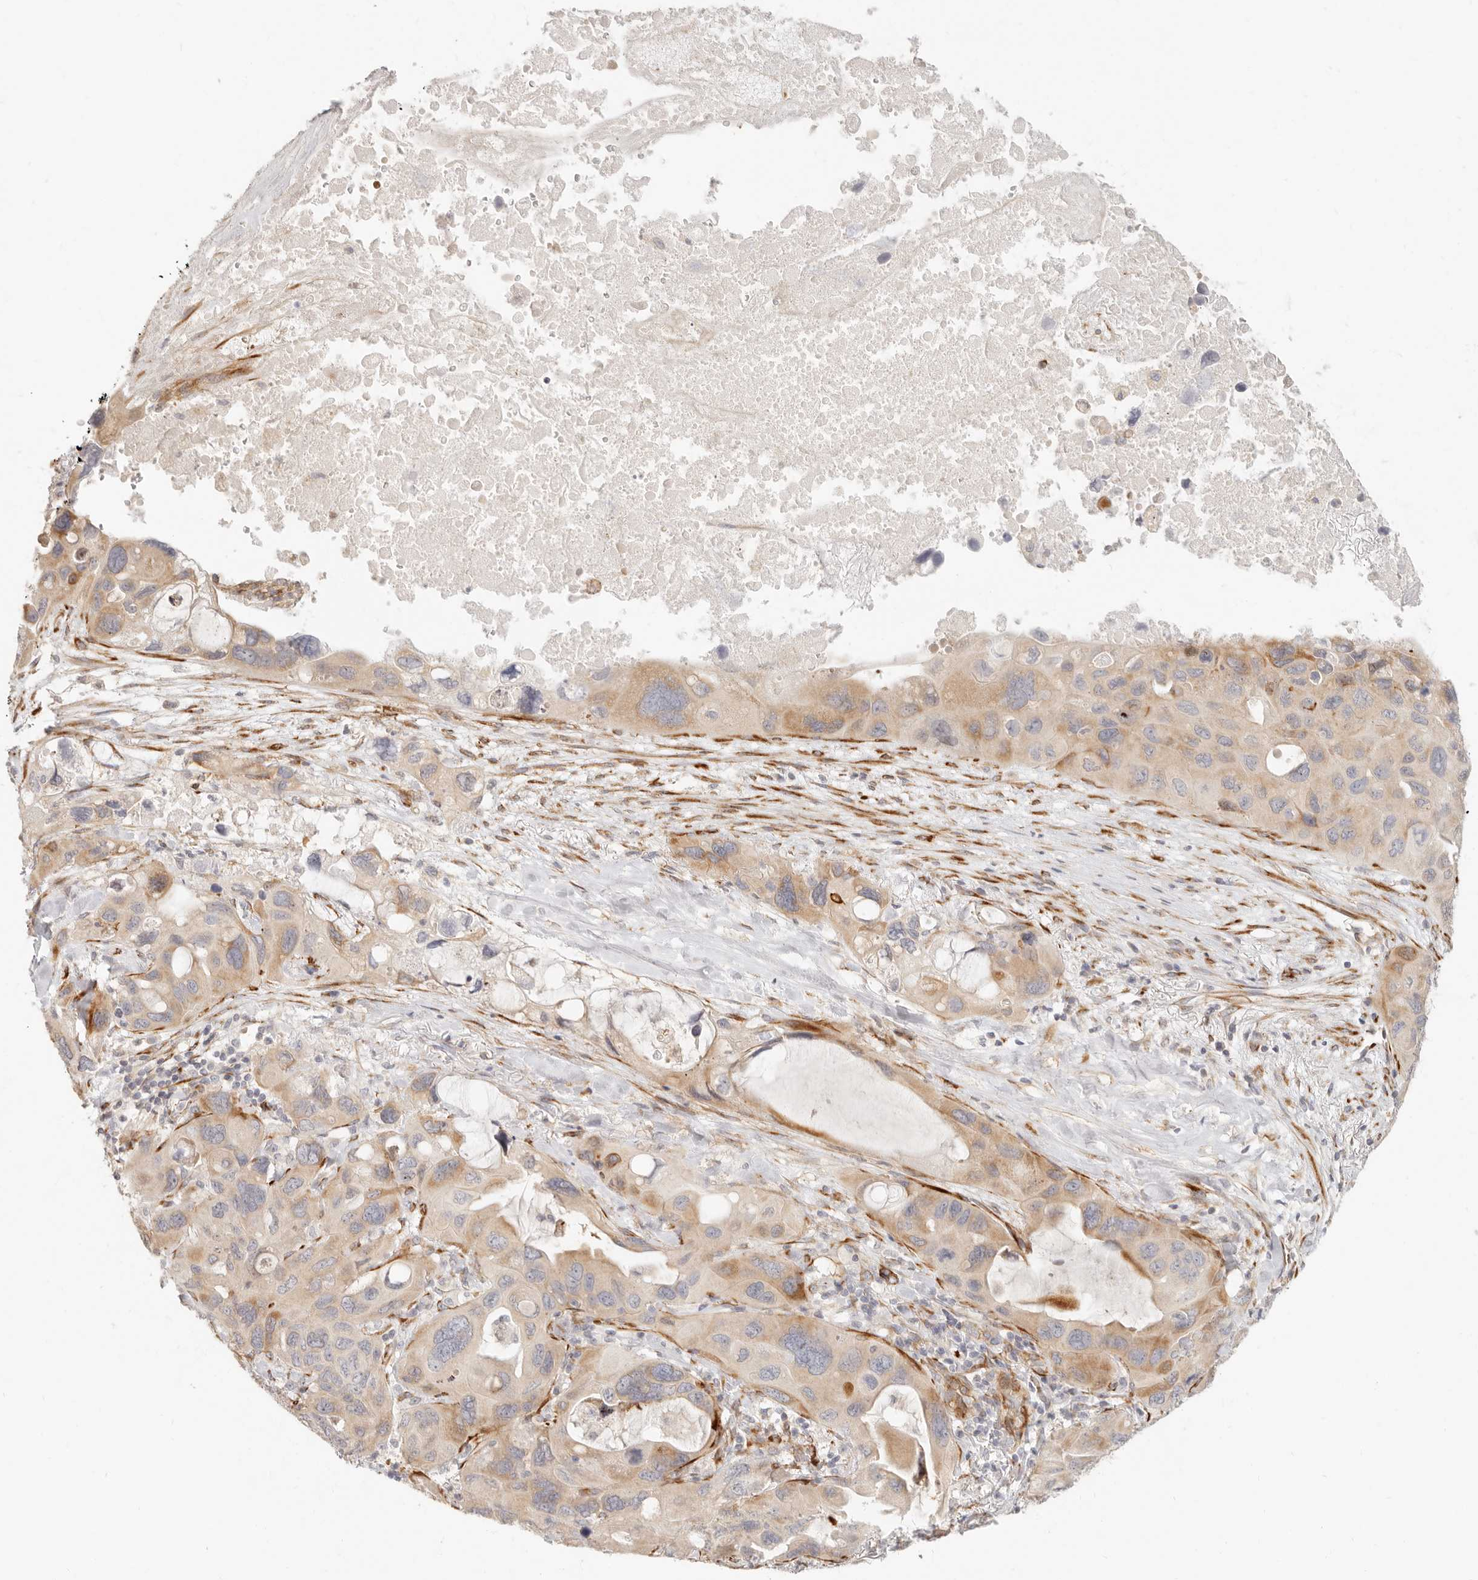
{"staining": {"intensity": "moderate", "quantity": ">75%", "location": "cytoplasmic/membranous"}, "tissue": "lung cancer", "cell_type": "Tumor cells", "image_type": "cancer", "snomed": [{"axis": "morphology", "description": "Squamous cell carcinoma, NOS"}, {"axis": "topography", "description": "Lung"}], "caption": "This micrograph demonstrates immunohistochemistry (IHC) staining of human lung squamous cell carcinoma, with medium moderate cytoplasmic/membranous positivity in about >75% of tumor cells.", "gene": "SASS6", "patient": {"sex": "female", "age": 73}}